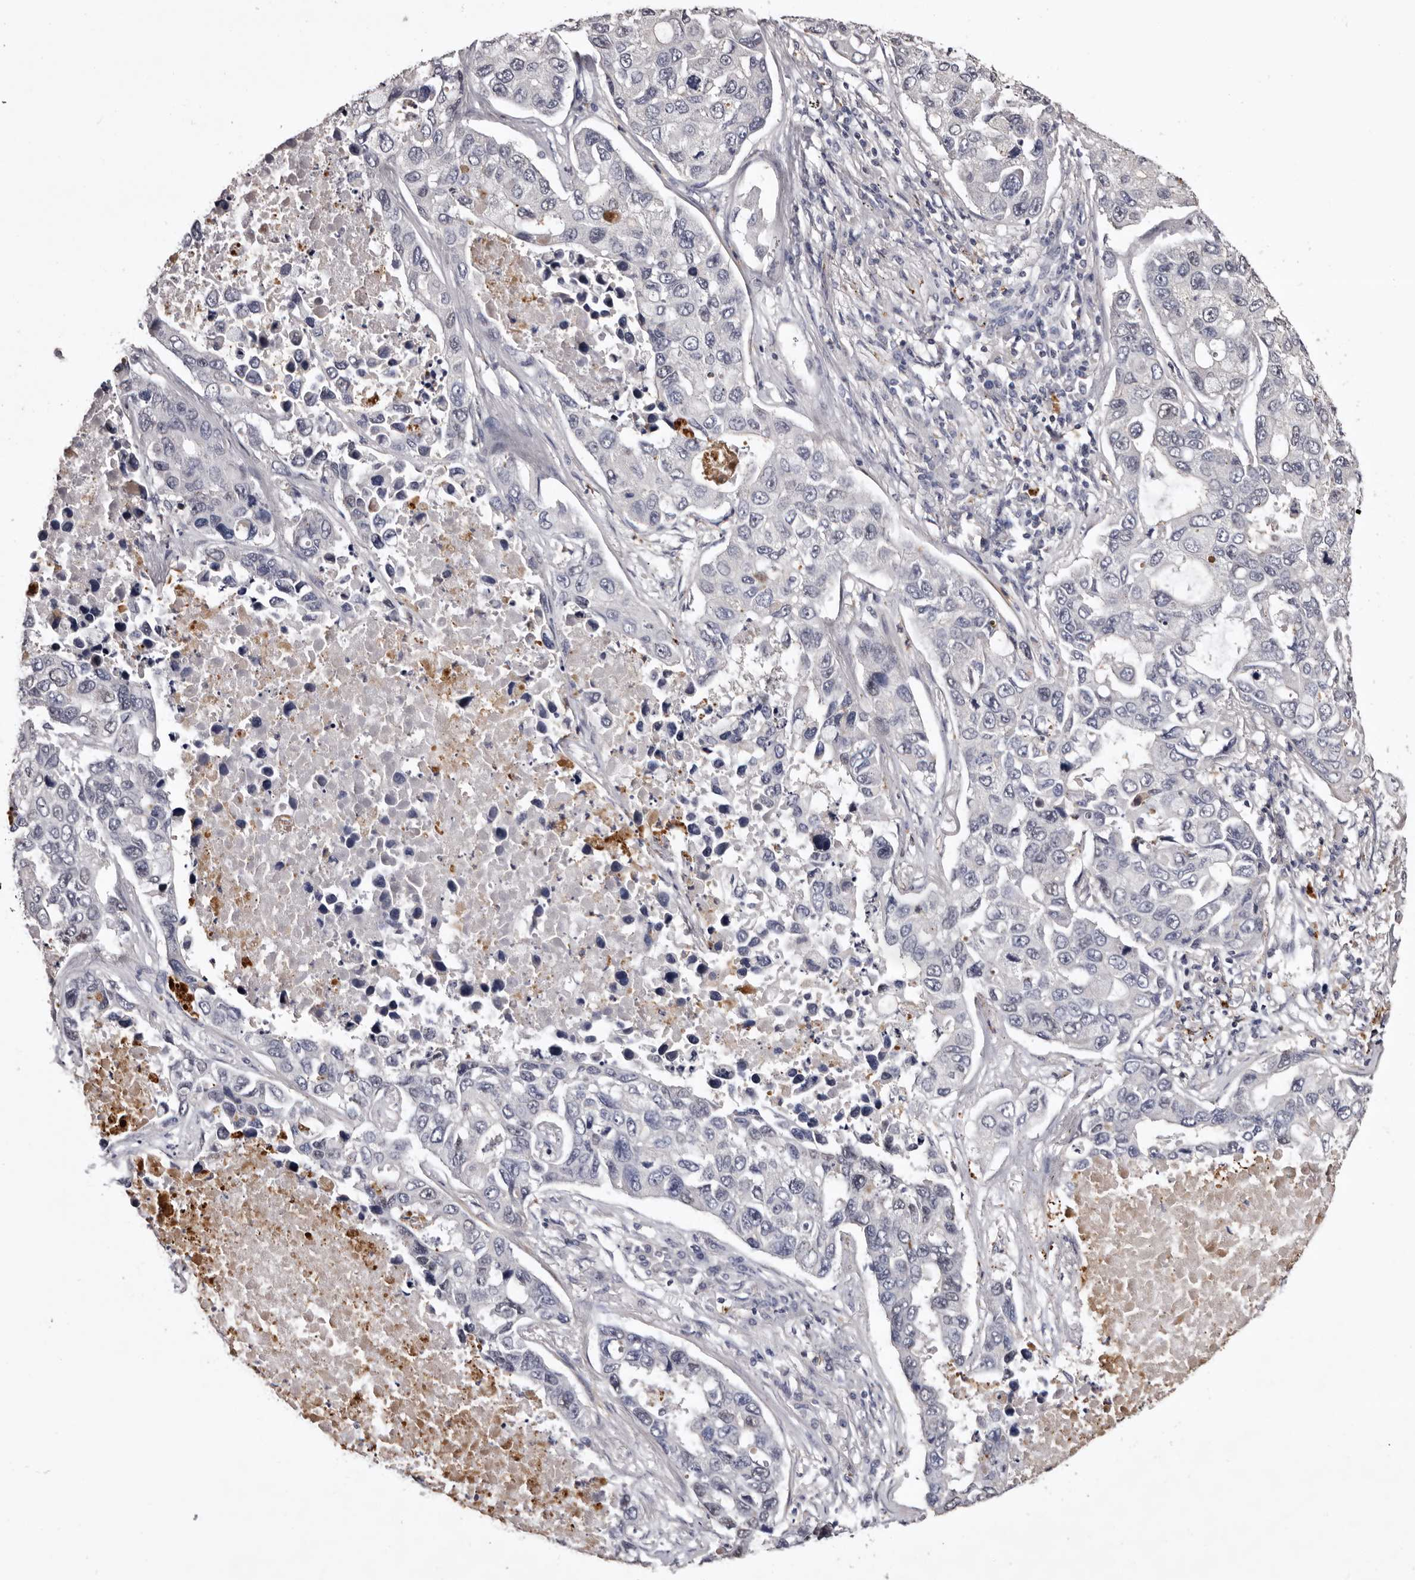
{"staining": {"intensity": "negative", "quantity": "none", "location": "none"}, "tissue": "lung cancer", "cell_type": "Tumor cells", "image_type": "cancer", "snomed": [{"axis": "morphology", "description": "Adenocarcinoma, NOS"}, {"axis": "topography", "description": "Lung"}], "caption": "A micrograph of lung cancer (adenocarcinoma) stained for a protein reveals no brown staining in tumor cells.", "gene": "SLC10A4", "patient": {"sex": "male", "age": 64}}